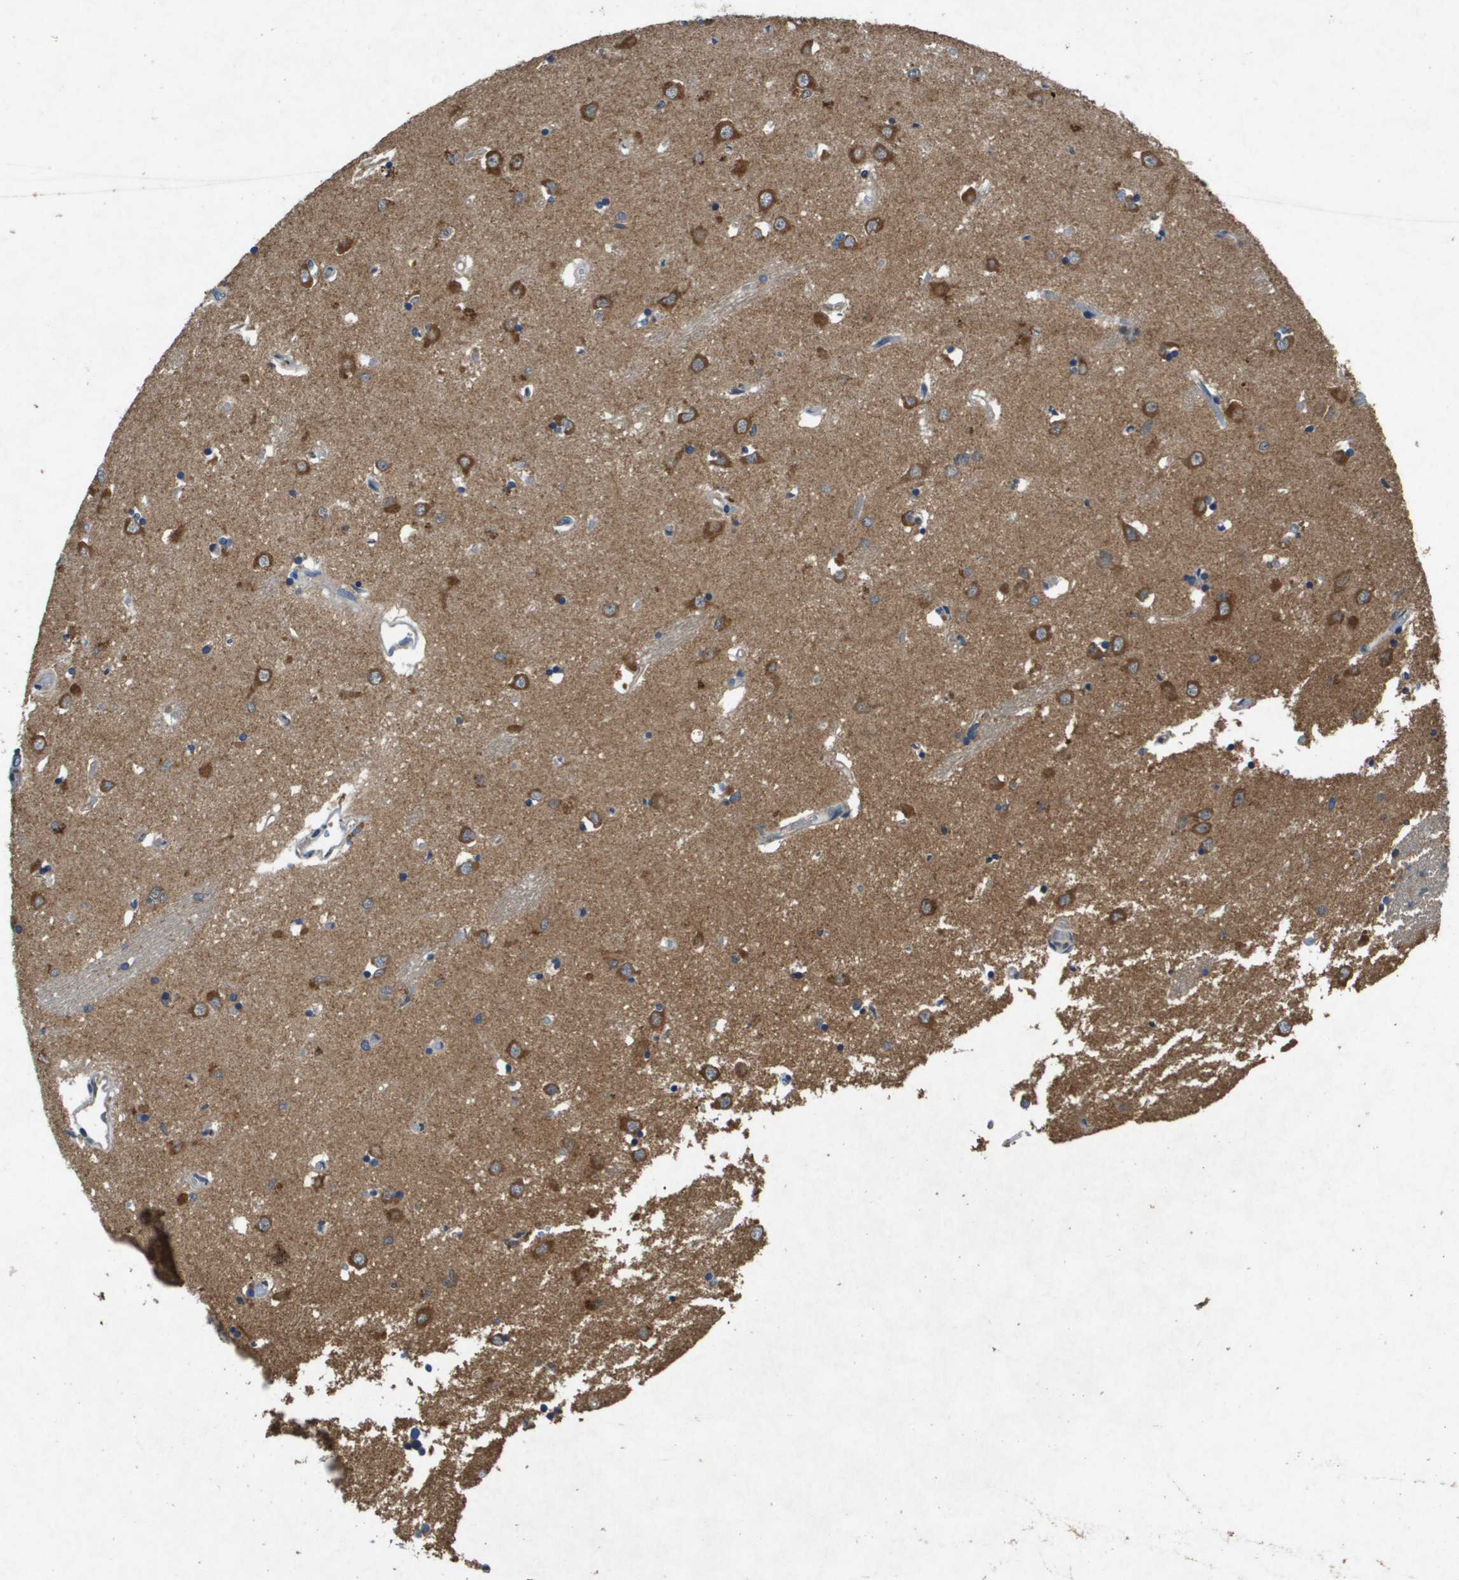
{"staining": {"intensity": "moderate", "quantity": ">75%", "location": "cytoplasmic/membranous"}, "tissue": "caudate", "cell_type": "Glial cells", "image_type": "normal", "snomed": [{"axis": "morphology", "description": "Normal tissue, NOS"}, {"axis": "topography", "description": "Lateral ventricle wall"}], "caption": "Caudate stained with DAB (3,3'-diaminobenzidine) immunohistochemistry displays medium levels of moderate cytoplasmic/membranous expression in approximately >75% of glial cells. (IHC, brightfield microscopy, high magnification).", "gene": "PTPRT", "patient": {"sex": "female", "age": 19}}